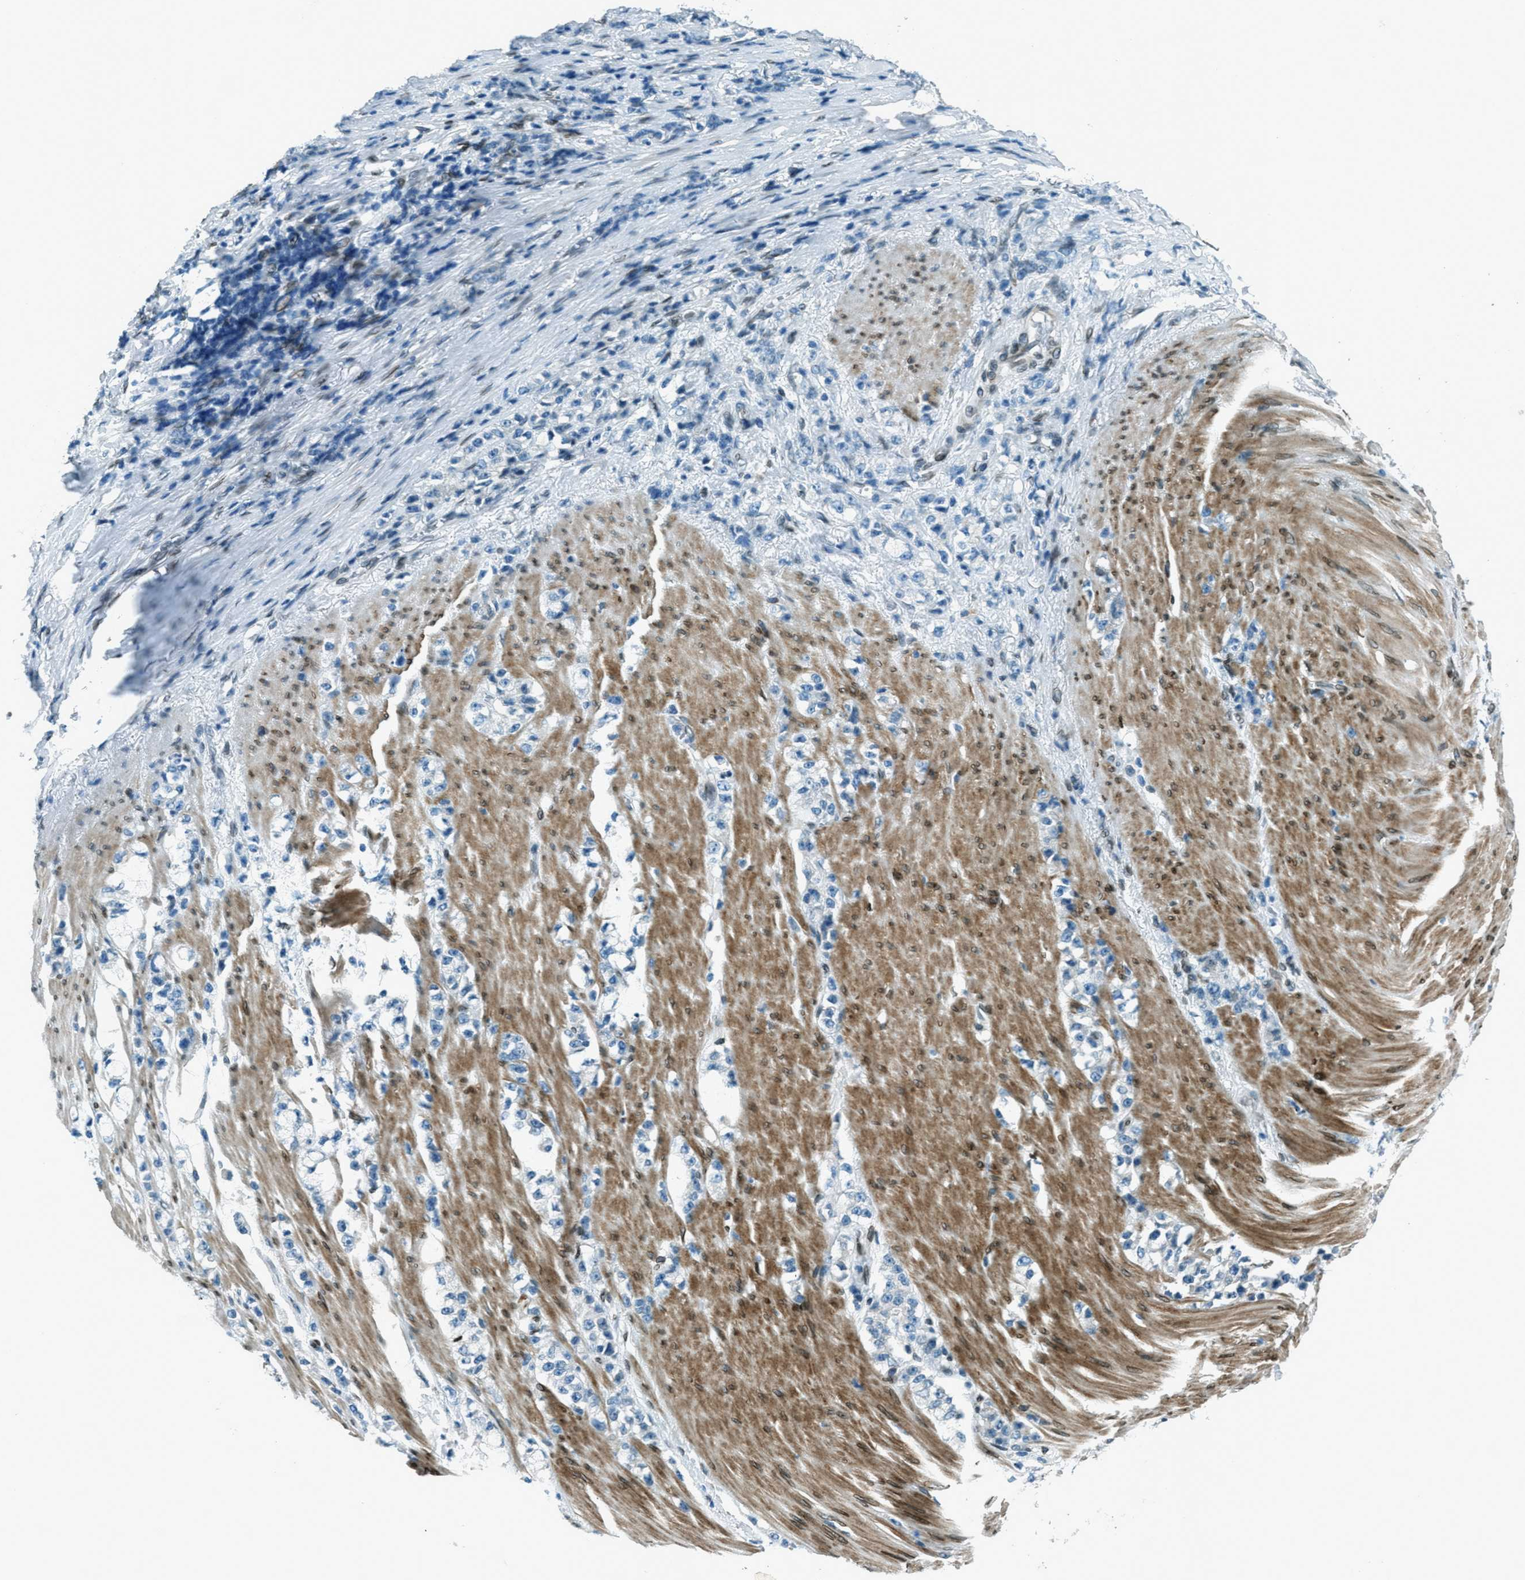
{"staining": {"intensity": "moderate", "quantity": "<25%", "location": "cytoplasmic/membranous,nuclear"}, "tissue": "stomach cancer", "cell_type": "Tumor cells", "image_type": "cancer", "snomed": [{"axis": "morphology", "description": "Adenocarcinoma, NOS"}, {"axis": "topography", "description": "Stomach, lower"}], "caption": "Stomach cancer (adenocarcinoma) was stained to show a protein in brown. There is low levels of moderate cytoplasmic/membranous and nuclear positivity in approximately <25% of tumor cells. (IHC, brightfield microscopy, high magnification).", "gene": "LEMD2", "patient": {"sex": "male", "age": 88}}